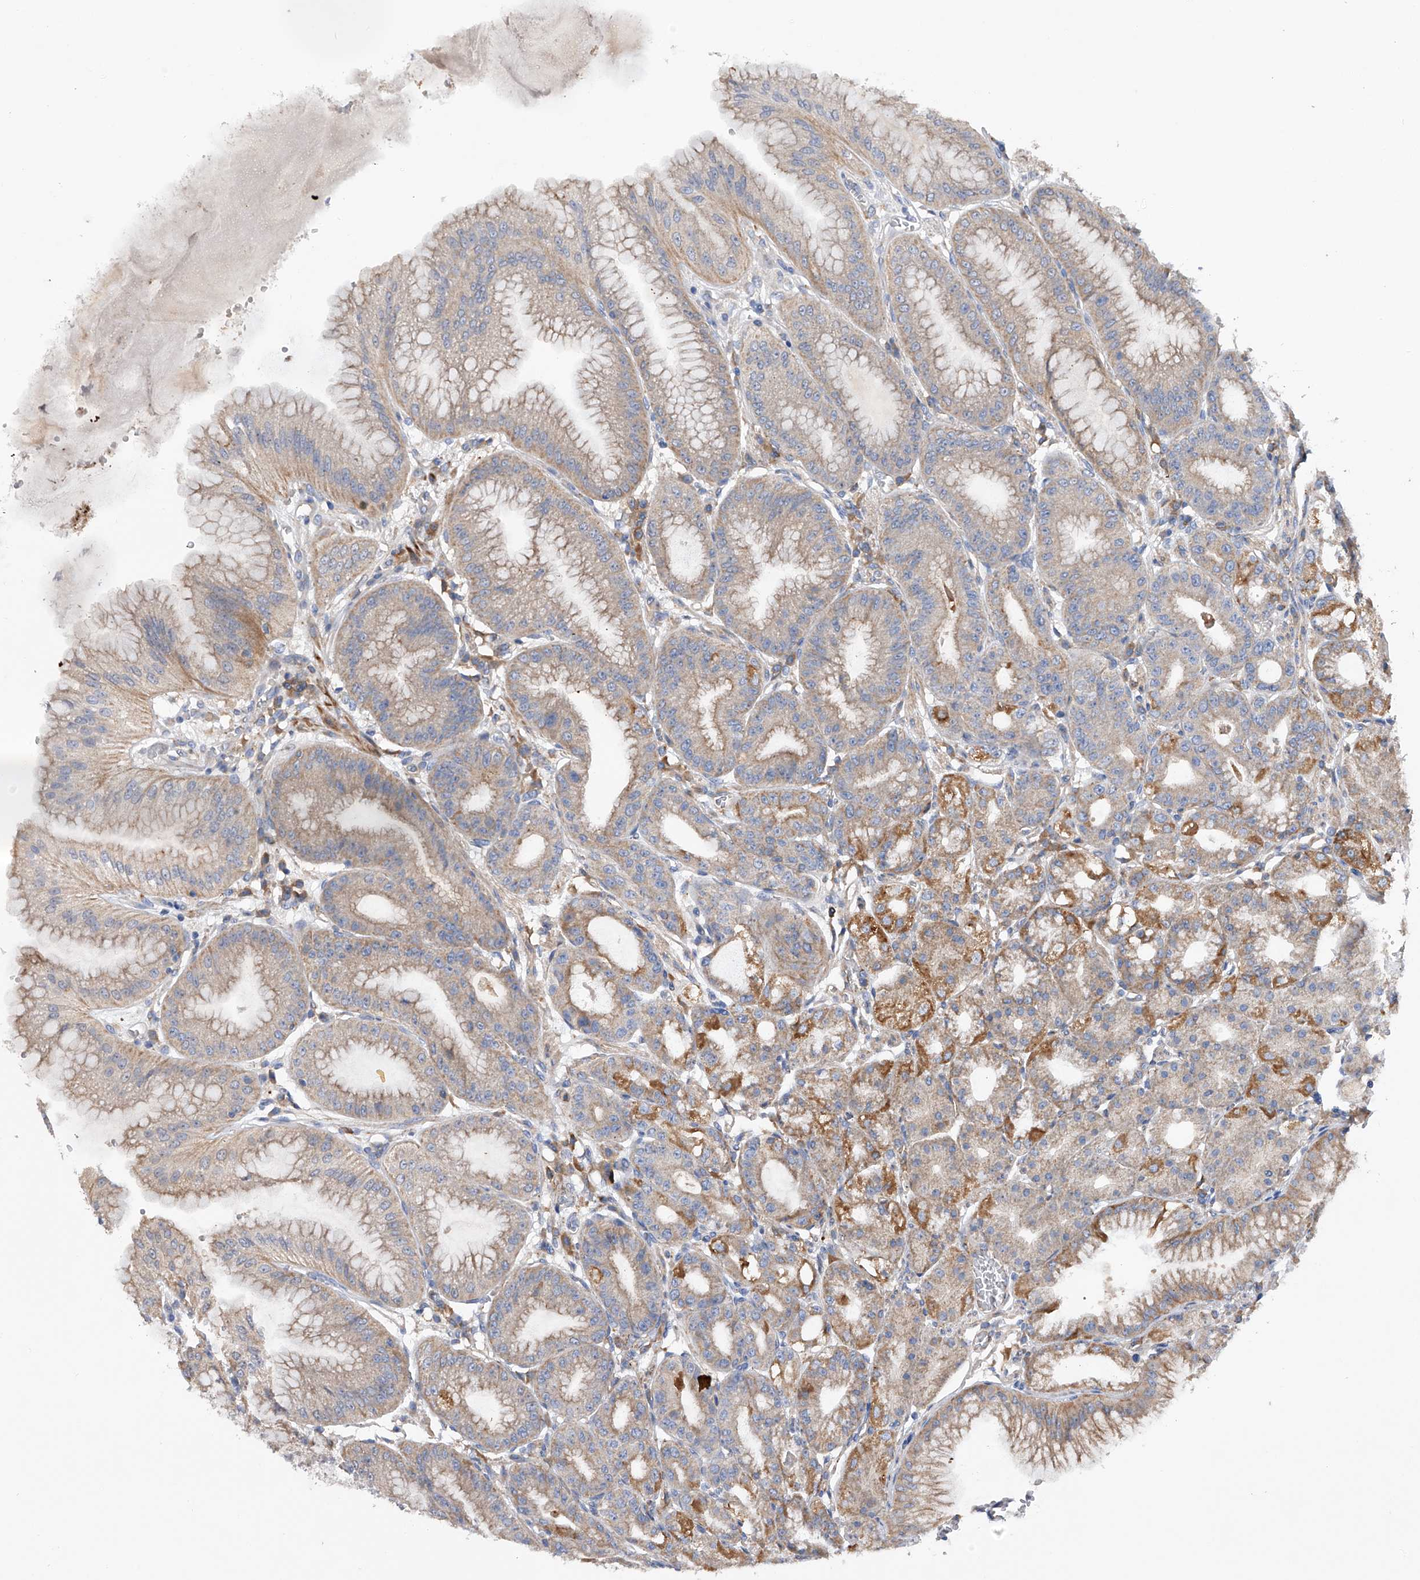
{"staining": {"intensity": "strong", "quantity": "25%-75%", "location": "cytoplasmic/membranous"}, "tissue": "stomach", "cell_type": "Glandular cells", "image_type": "normal", "snomed": [{"axis": "morphology", "description": "Normal tissue, NOS"}, {"axis": "topography", "description": "Stomach, lower"}], "caption": "High-magnification brightfield microscopy of unremarkable stomach stained with DAB (brown) and counterstained with hematoxylin (blue). glandular cells exhibit strong cytoplasmic/membranous staining is appreciated in about25%-75% of cells.", "gene": "MLYCD", "patient": {"sex": "male", "age": 71}}